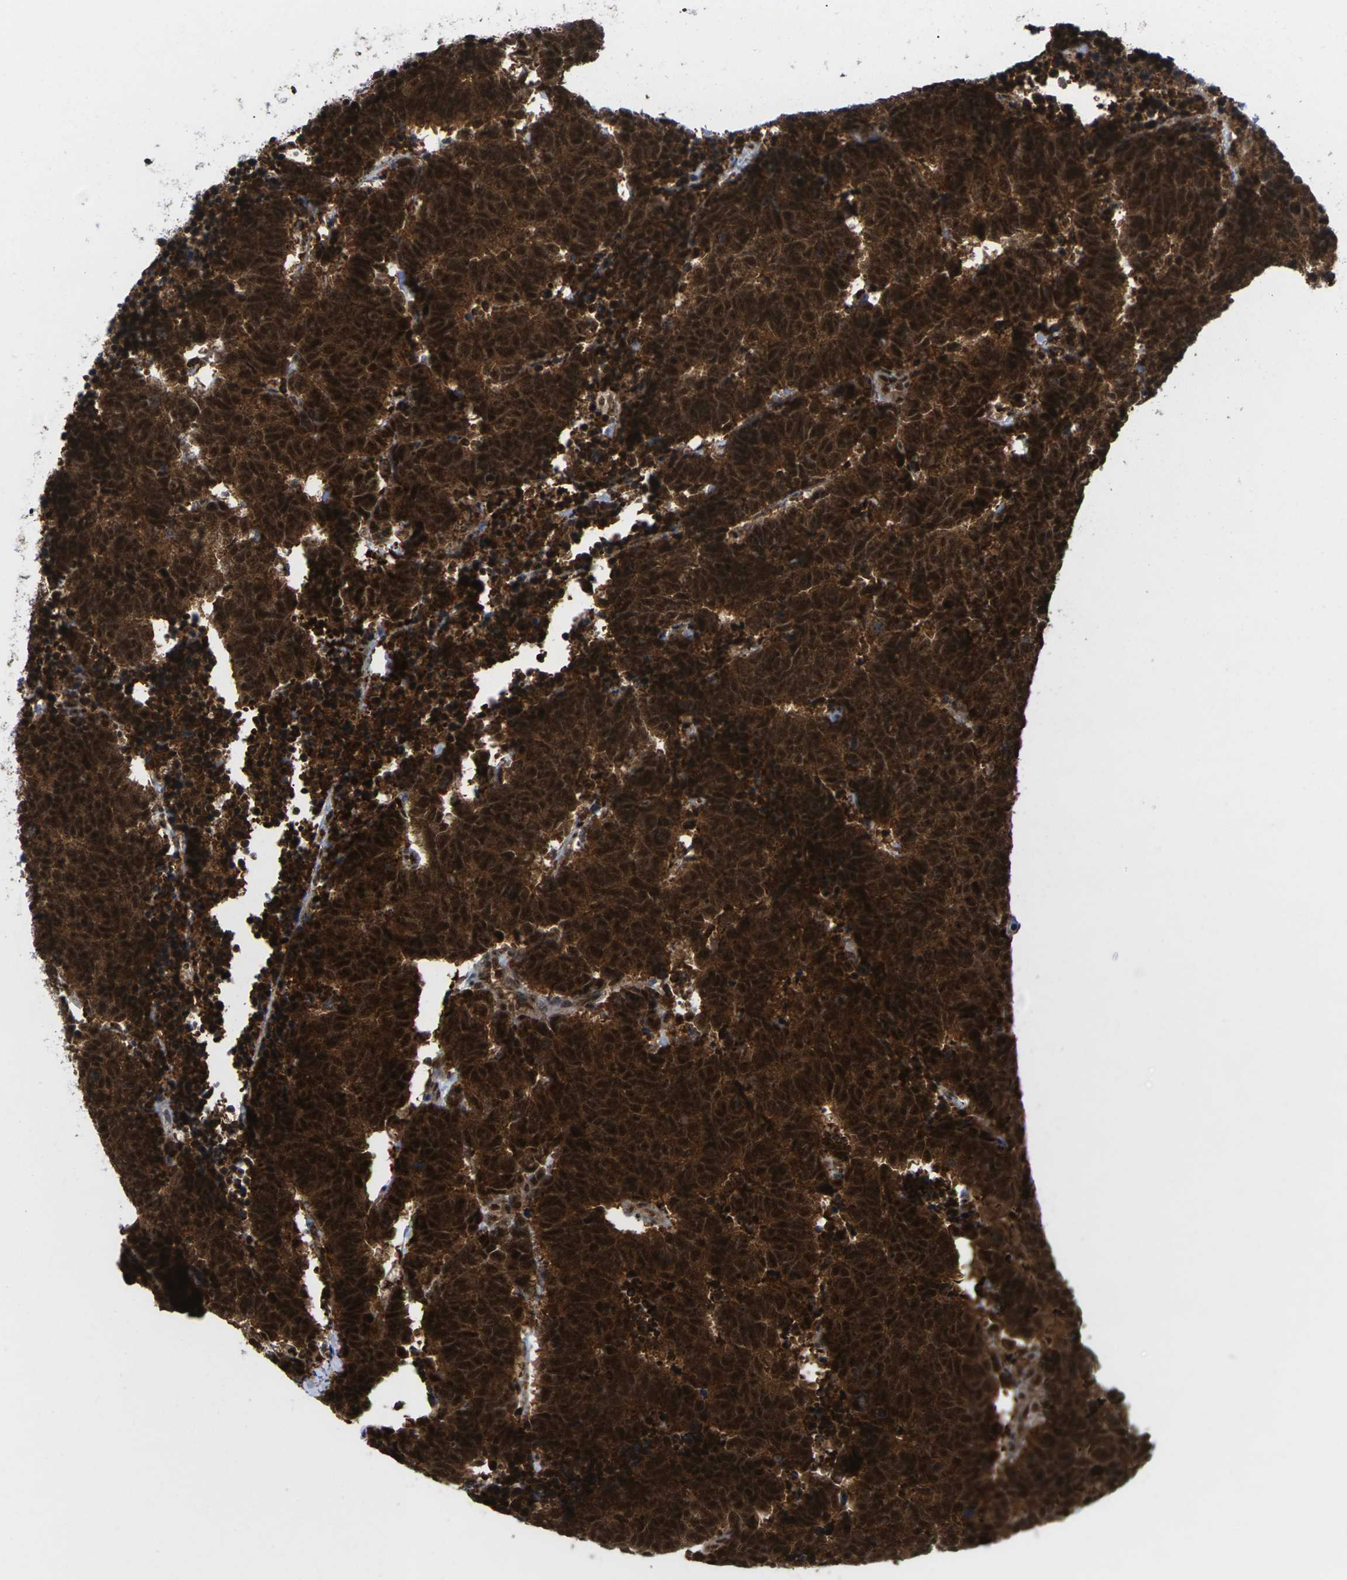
{"staining": {"intensity": "strong", "quantity": ">75%", "location": "cytoplasmic/membranous,nuclear"}, "tissue": "carcinoid", "cell_type": "Tumor cells", "image_type": "cancer", "snomed": [{"axis": "morphology", "description": "Carcinoid, malignant, NOS"}, {"axis": "topography", "description": "Pancreas"}], "caption": "IHC (DAB) staining of human malignant carcinoid displays strong cytoplasmic/membranous and nuclear protein staining in approximately >75% of tumor cells. (DAB IHC, brown staining for protein, blue staining for nuclei).", "gene": "MAGOH", "patient": {"sex": "female", "age": 54}}